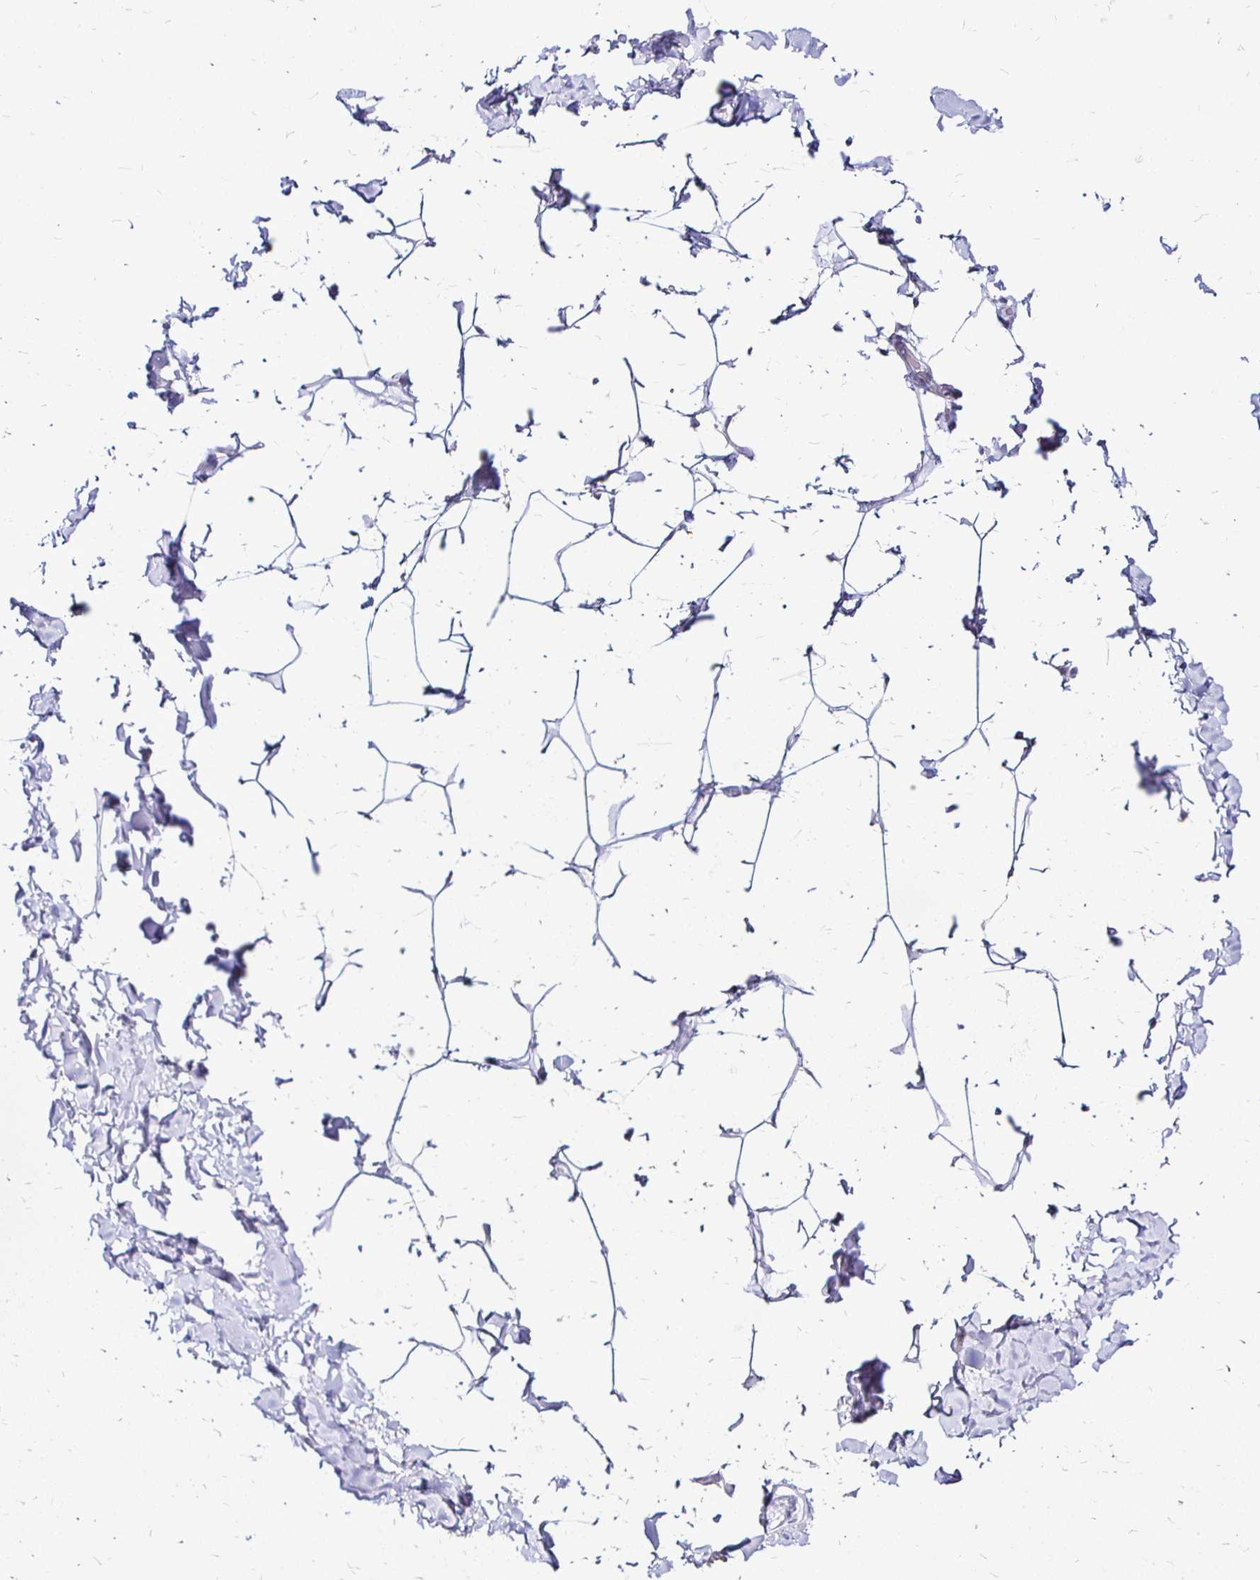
{"staining": {"intensity": "negative", "quantity": "none", "location": "none"}, "tissue": "adipose tissue", "cell_type": "Adipocytes", "image_type": "normal", "snomed": [{"axis": "morphology", "description": "Normal tissue, NOS"}, {"axis": "topography", "description": "Soft tissue"}, {"axis": "topography", "description": "Adipose tissue"}, {"axis": "topography", "description": "Vascular tissue"}, {"axis": "topography", "description": "Peripheral nerve tissue"}], "caption": "DAB (3,3'-diaminobenzidine) immunohistochemical staining of unremarkable adipose tissue reveals no significant positivity in adipocytes.", "gene": "IRGC", "patient": {"sex": "male", "age": 29}}